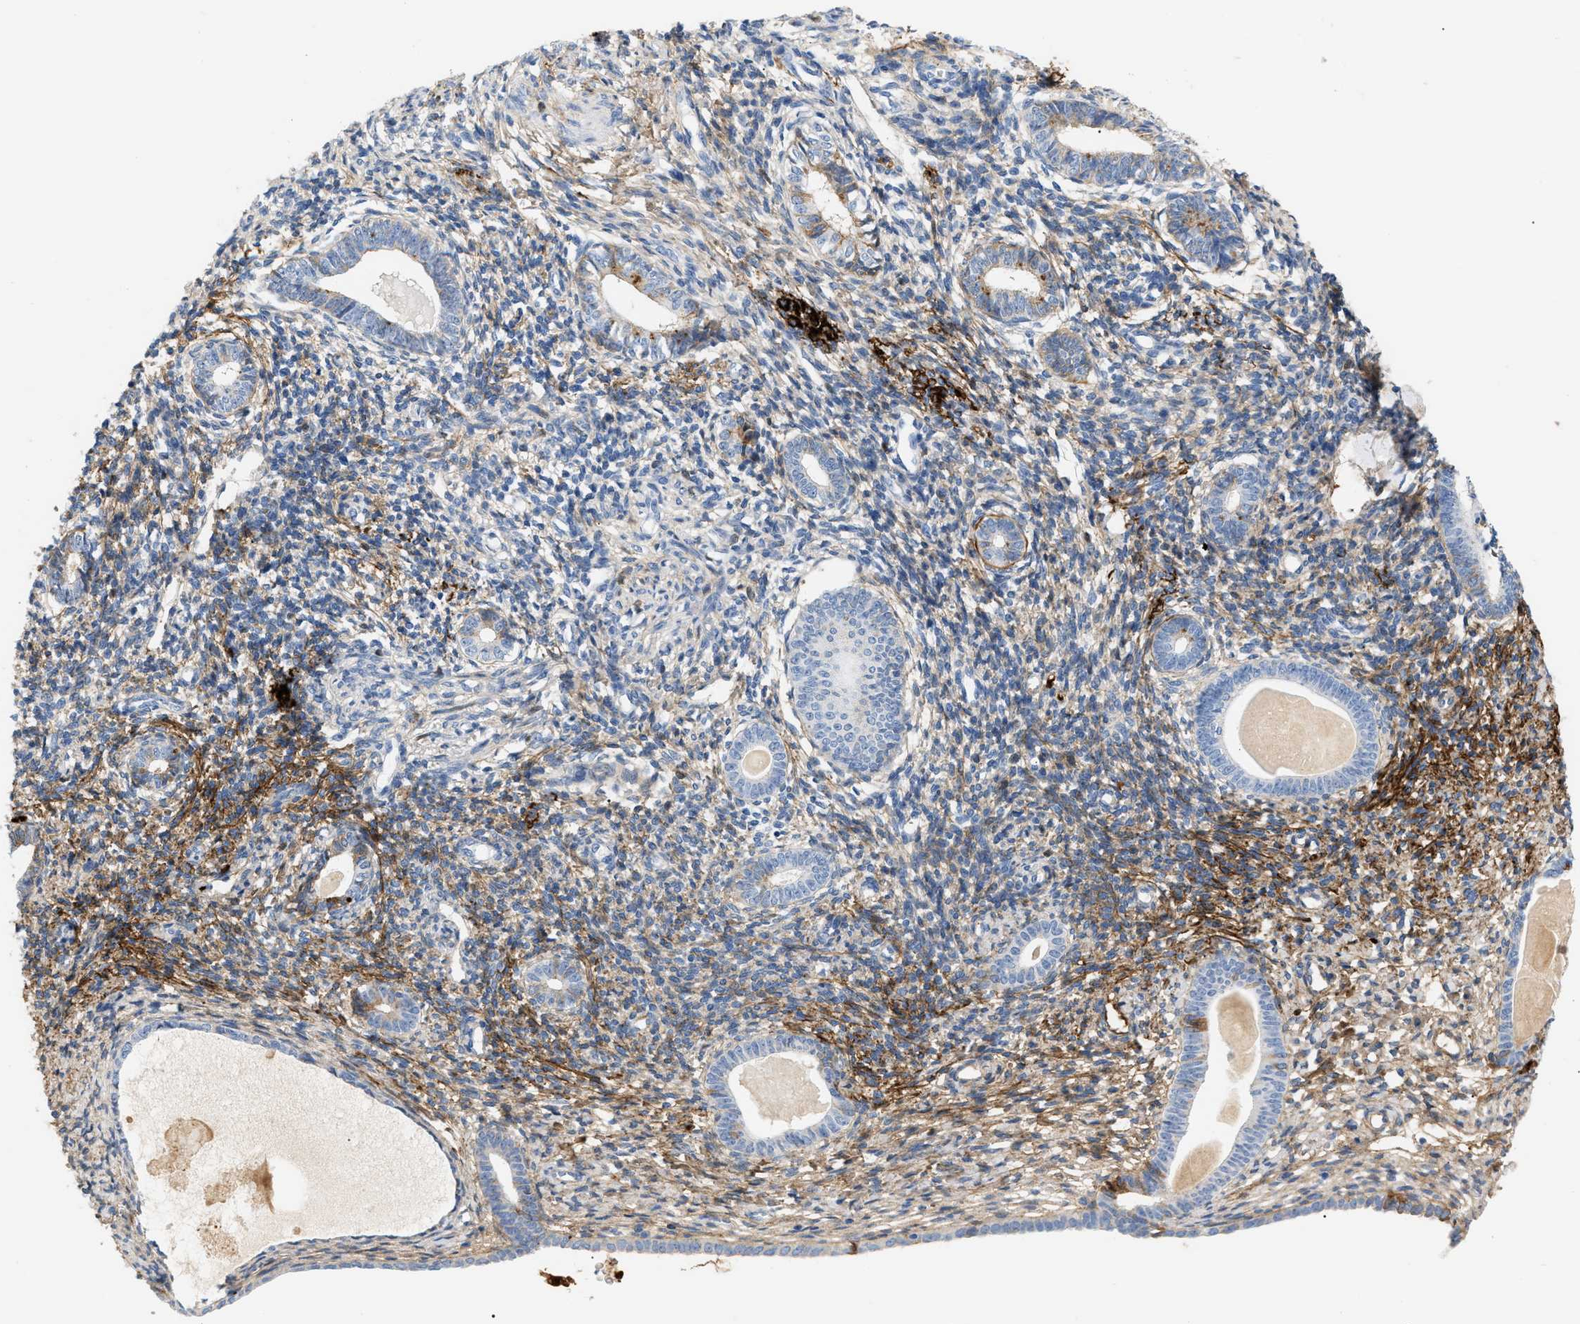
{"staining": {"intensity": "moderate", "quantity": "25%-75%", "location": "cytoplasmic/membranous"}, "tissue": "endometrium", "cell_type": "Cells in endometrial stroma", "image_type": "normal", "snomed": [{"axis": "morphology", "description": "Normal tissue, NOS"}, {"axis": "topography", "description": "Endometrium"}], "caption": "A brown stain shows moderate cytoplasmic/membranous positivity of a protein in cells in endometrial stroma of benign endometrium.", "gene": "CFH", "patient": {"sex": "female", "age": 71}}